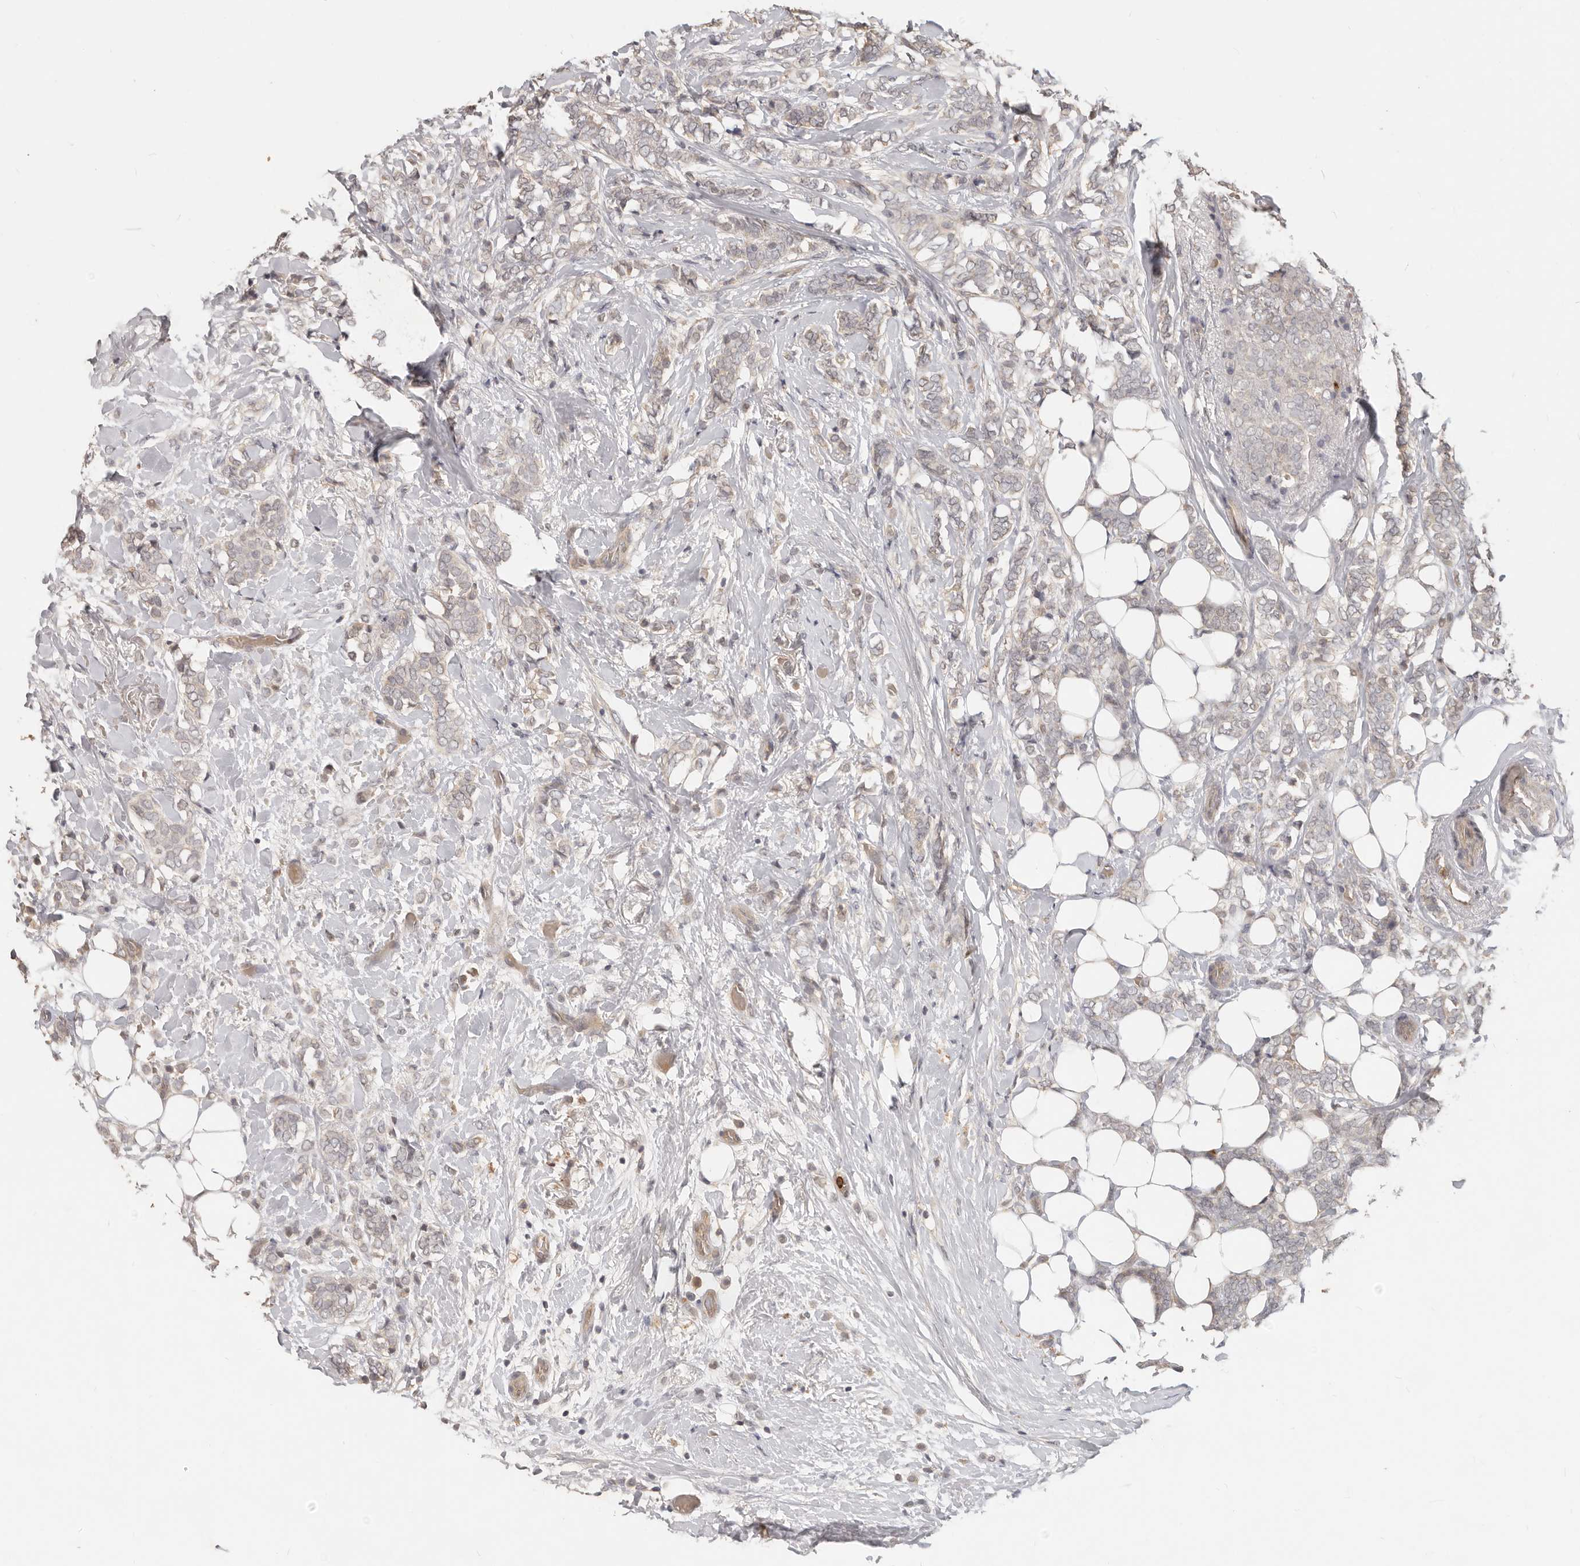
{"staining": {"intensity": "negative", "quantity": "none", "location": "none"}, "tissue": "breast cancer", "cell_type": "Tumor cells", "image_type": "cancer", "snomed": [{"axis": "morphology", "description": "Lobular carcinoma"}, {"axis": "topography", "description": "Breast"}], "caption": "IHC of breast cancer (lobular carcinoma) shows no staining in tumor cells.", "gene": "USP49", "patient": {"sex": "female", "age": 50}}